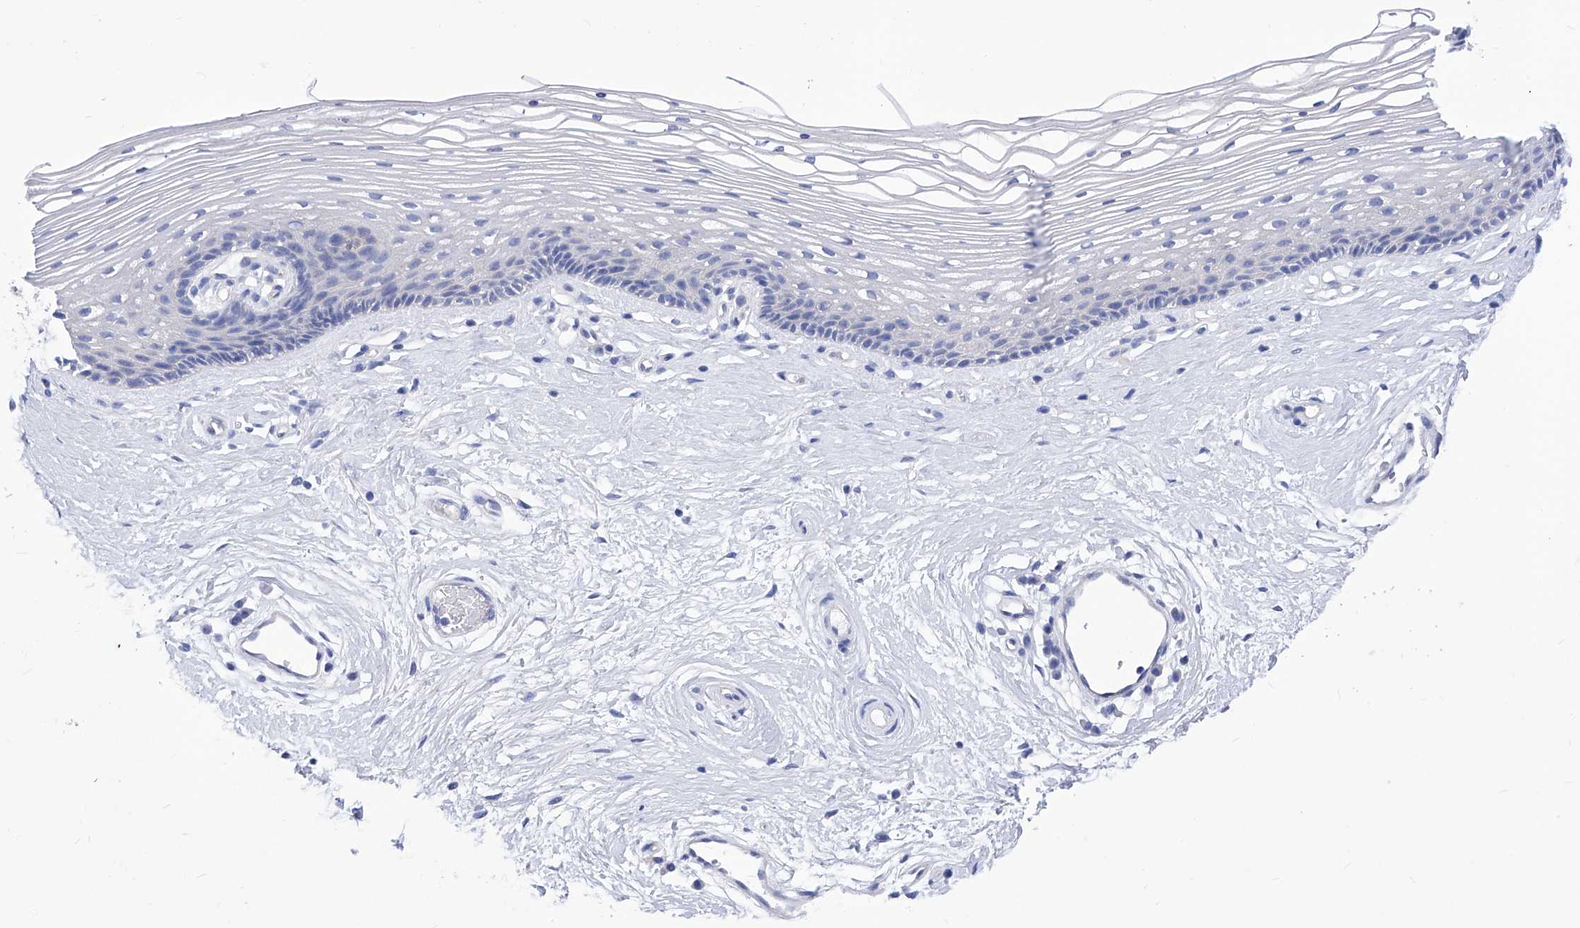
{"staining": {"intensity": "negative", "quantity": "none", "location": "none"}, "tissue": "vagina", "cell_type": "Squamous epithelial cells", "image_type": "normal", "snomed": [{"axis": "morphology", "description": "Normal tissue, NOS"}, {"axis": "topography", "description": "Vagina"}], "caption": "Squamous epithelial cells show no significant protein expression in benign vagina. (DAB (3,3'-diaminobenzidine) immunohistochemistry with hematoxylin counter stain).", "gene": "XPNPEP1", "patient": {"sex": "female", "age": 46}}